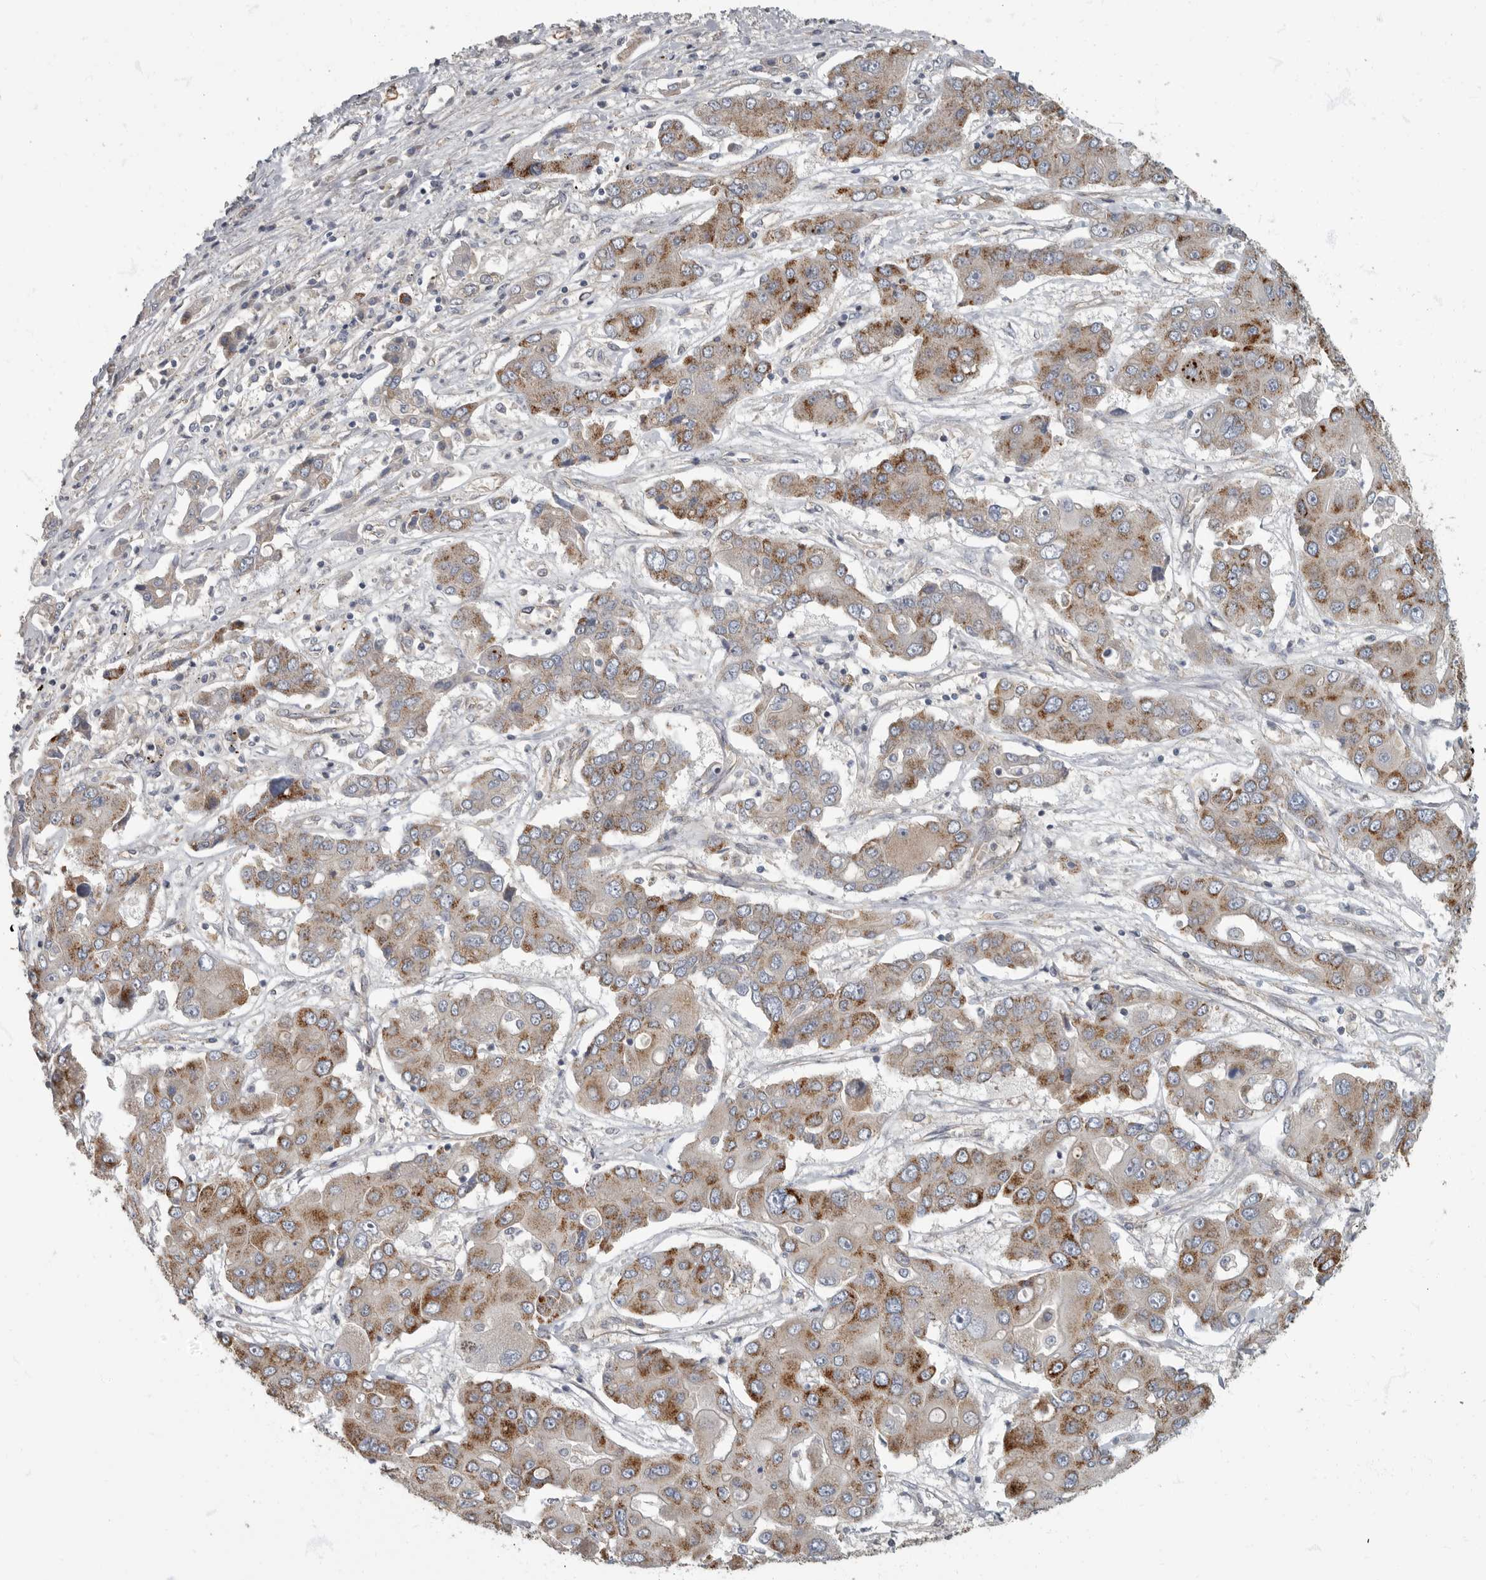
{"staining": {"intensity": "strong", "quantity": "25%-75%", "location": "cytoplasmic/membranous"}, "tissue": "liver cancer", "cell_type": "Tumor cells", "image_type": "cancer", "snomed": [{"axis": "morphology", "description": "Cholangiocarcinoma"}, {"axis": "topography", "description": "Liver"}], "caption": "A histopathology image of human liver cancer (cholangiocarcinoma) stained for a protein shows strong cytoplasmic/membranous brown staining in tumor cells. (IHC, brightfield microscopy, high magnification).", "gene": "PDK1", "patient": {"sex": "male", "age": 67}}